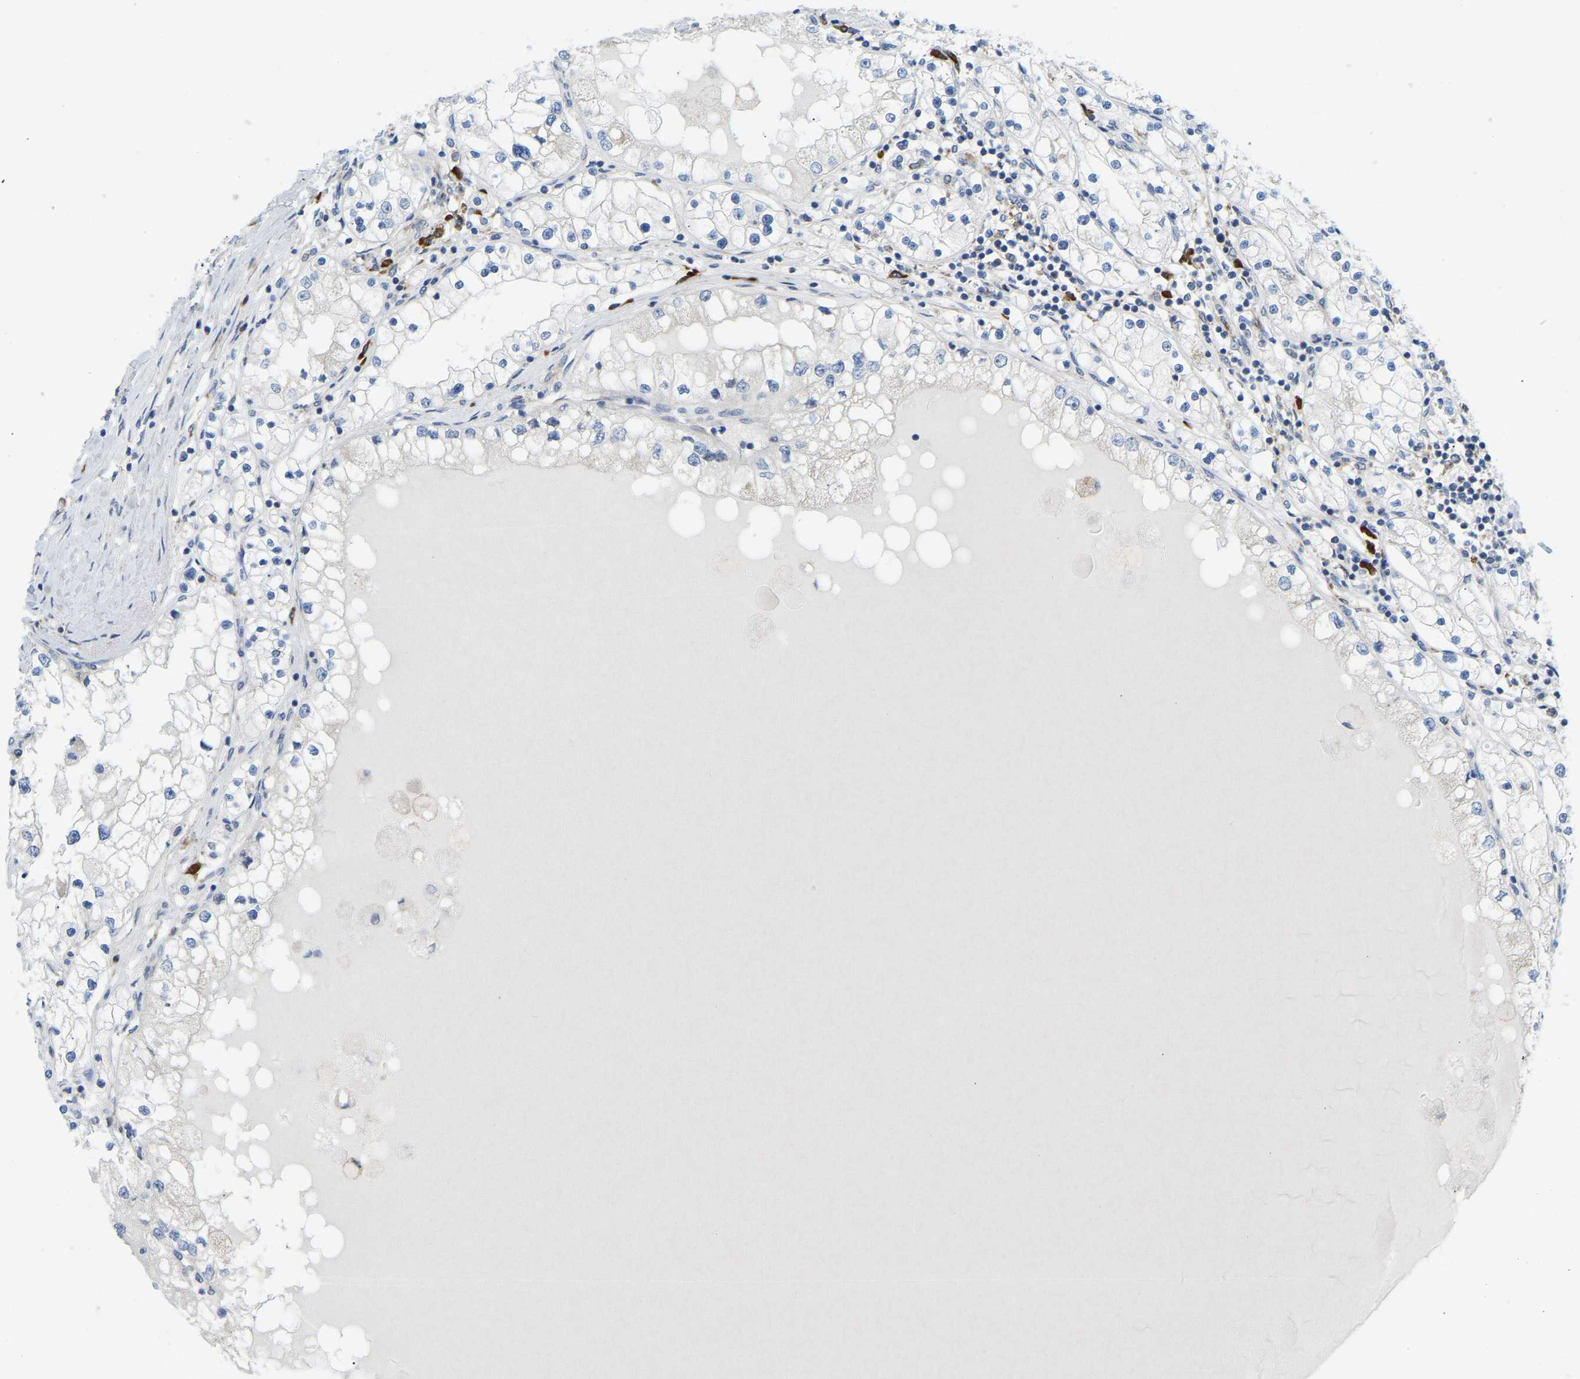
{"staining": {"intensity": "negative", "quantity": "none", "location": "none"}, "tissue": "renal cancer", "cell_type": "Tumor cells", "image_type": "cancer", "snomed": [{"axis": "morphology", "description": "Adenocarcinoma, NOS"}, {"axis": "topography", "description": "Kidney"}], "caption": "Immunohistochemical staining of human renal cancer shows no significant positivity in tumor cells. (DAB immunohistochemistry (IHC) with hematoxylin counter stain).", "gene": "SND1", "patient": {"sex": "male", "age": 68}}